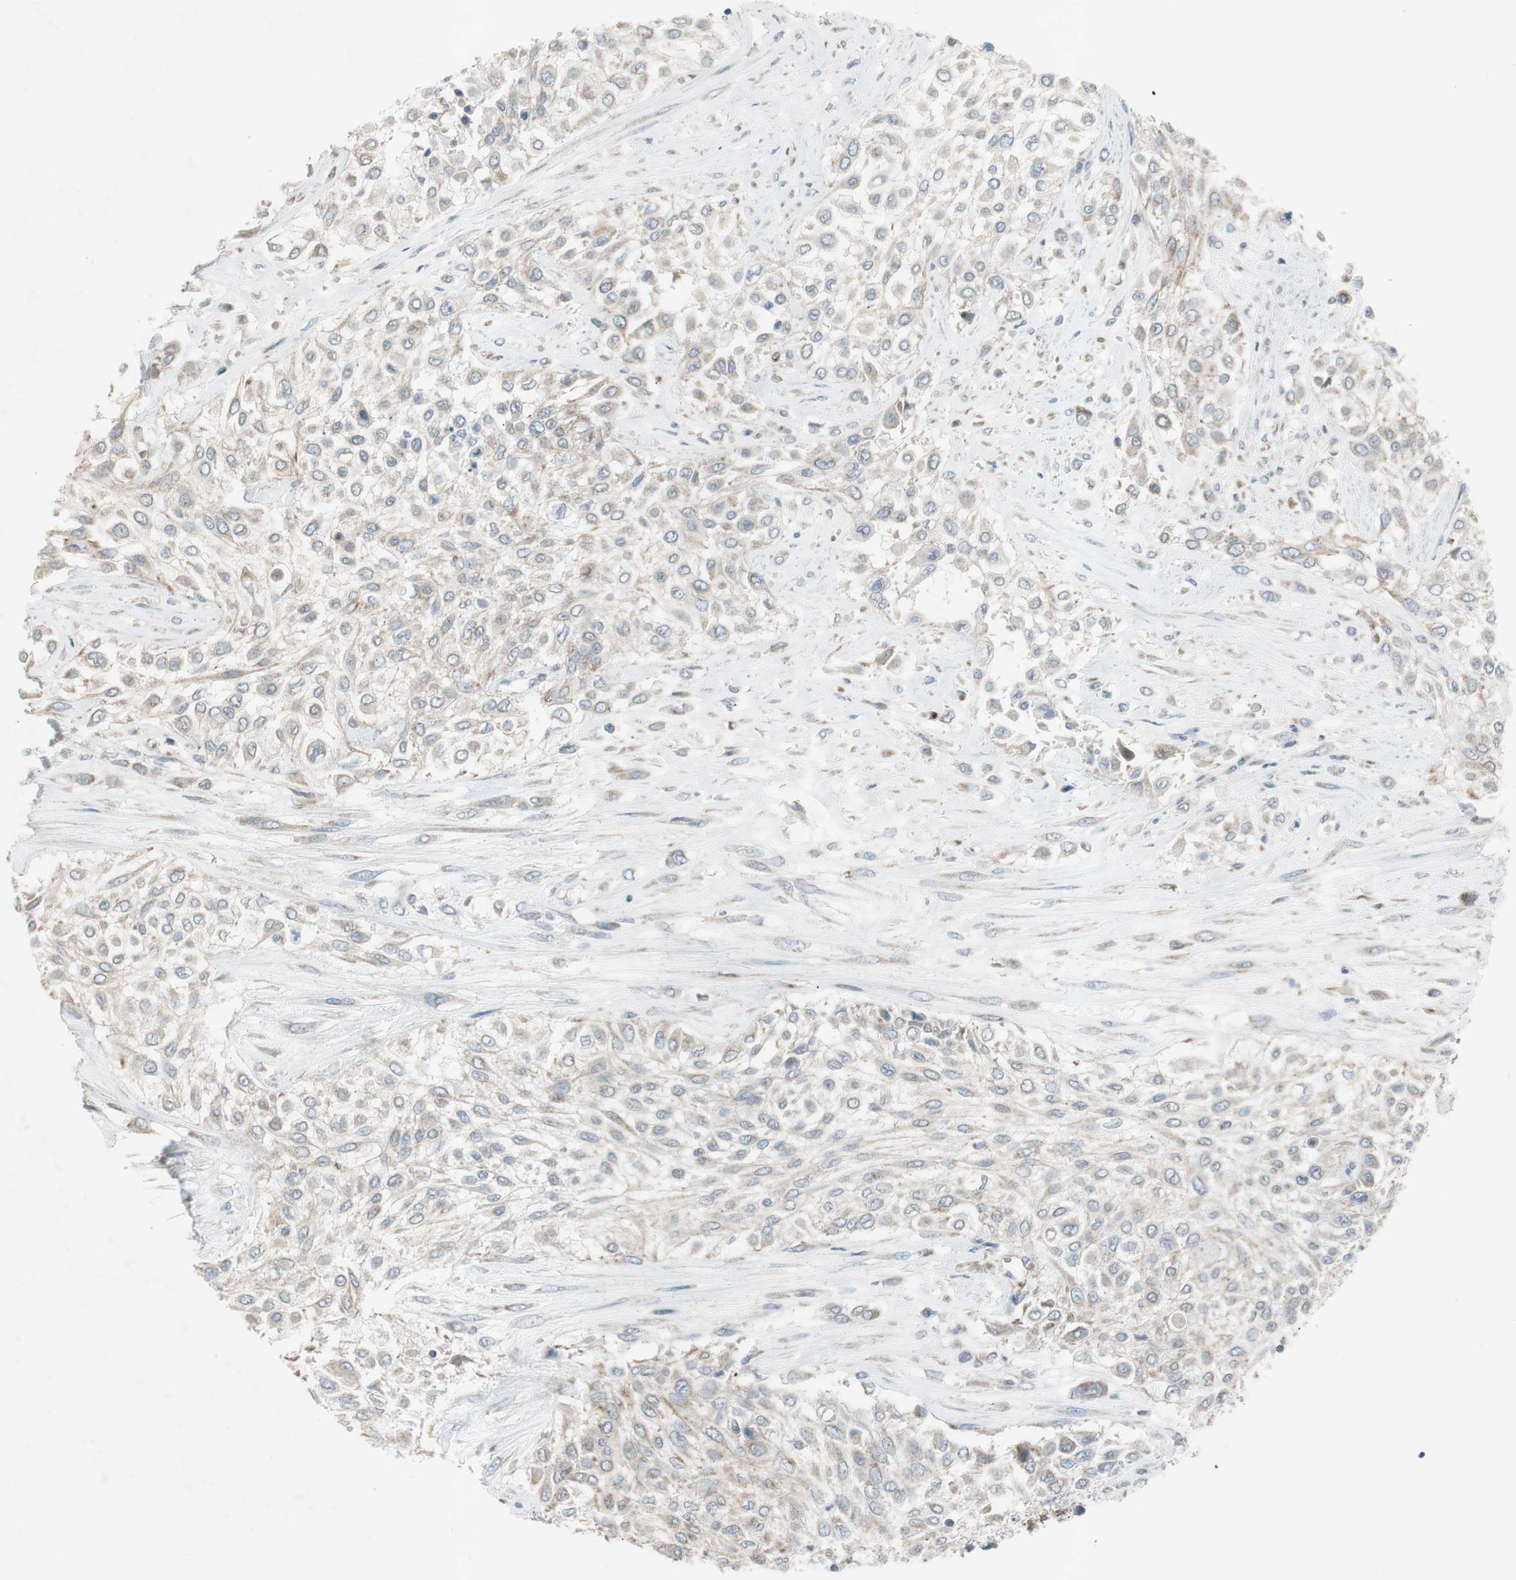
{"staining": {"intensity": "weak", "quantity": "25%-75%", "location": "cytoplasmic/membranous"}, "tissue": "urothelial cancer", "cell_type": "Tumor cells", "image_type": "cancer", "snomed": [{"axis": "morphology", "description": "Urothelial carcinoma, High grade"}, {"axis": "topography", "description": "Urinary bladder"}], "caption": "The immunohistochemical stain highlights weak cytoplasmic/membranous staining in tumor cells of urothelial cancer tissue. Nuclei are stained in blue.", "gene": "GYPC", "patient": {"sex": "male", "age": 57}}